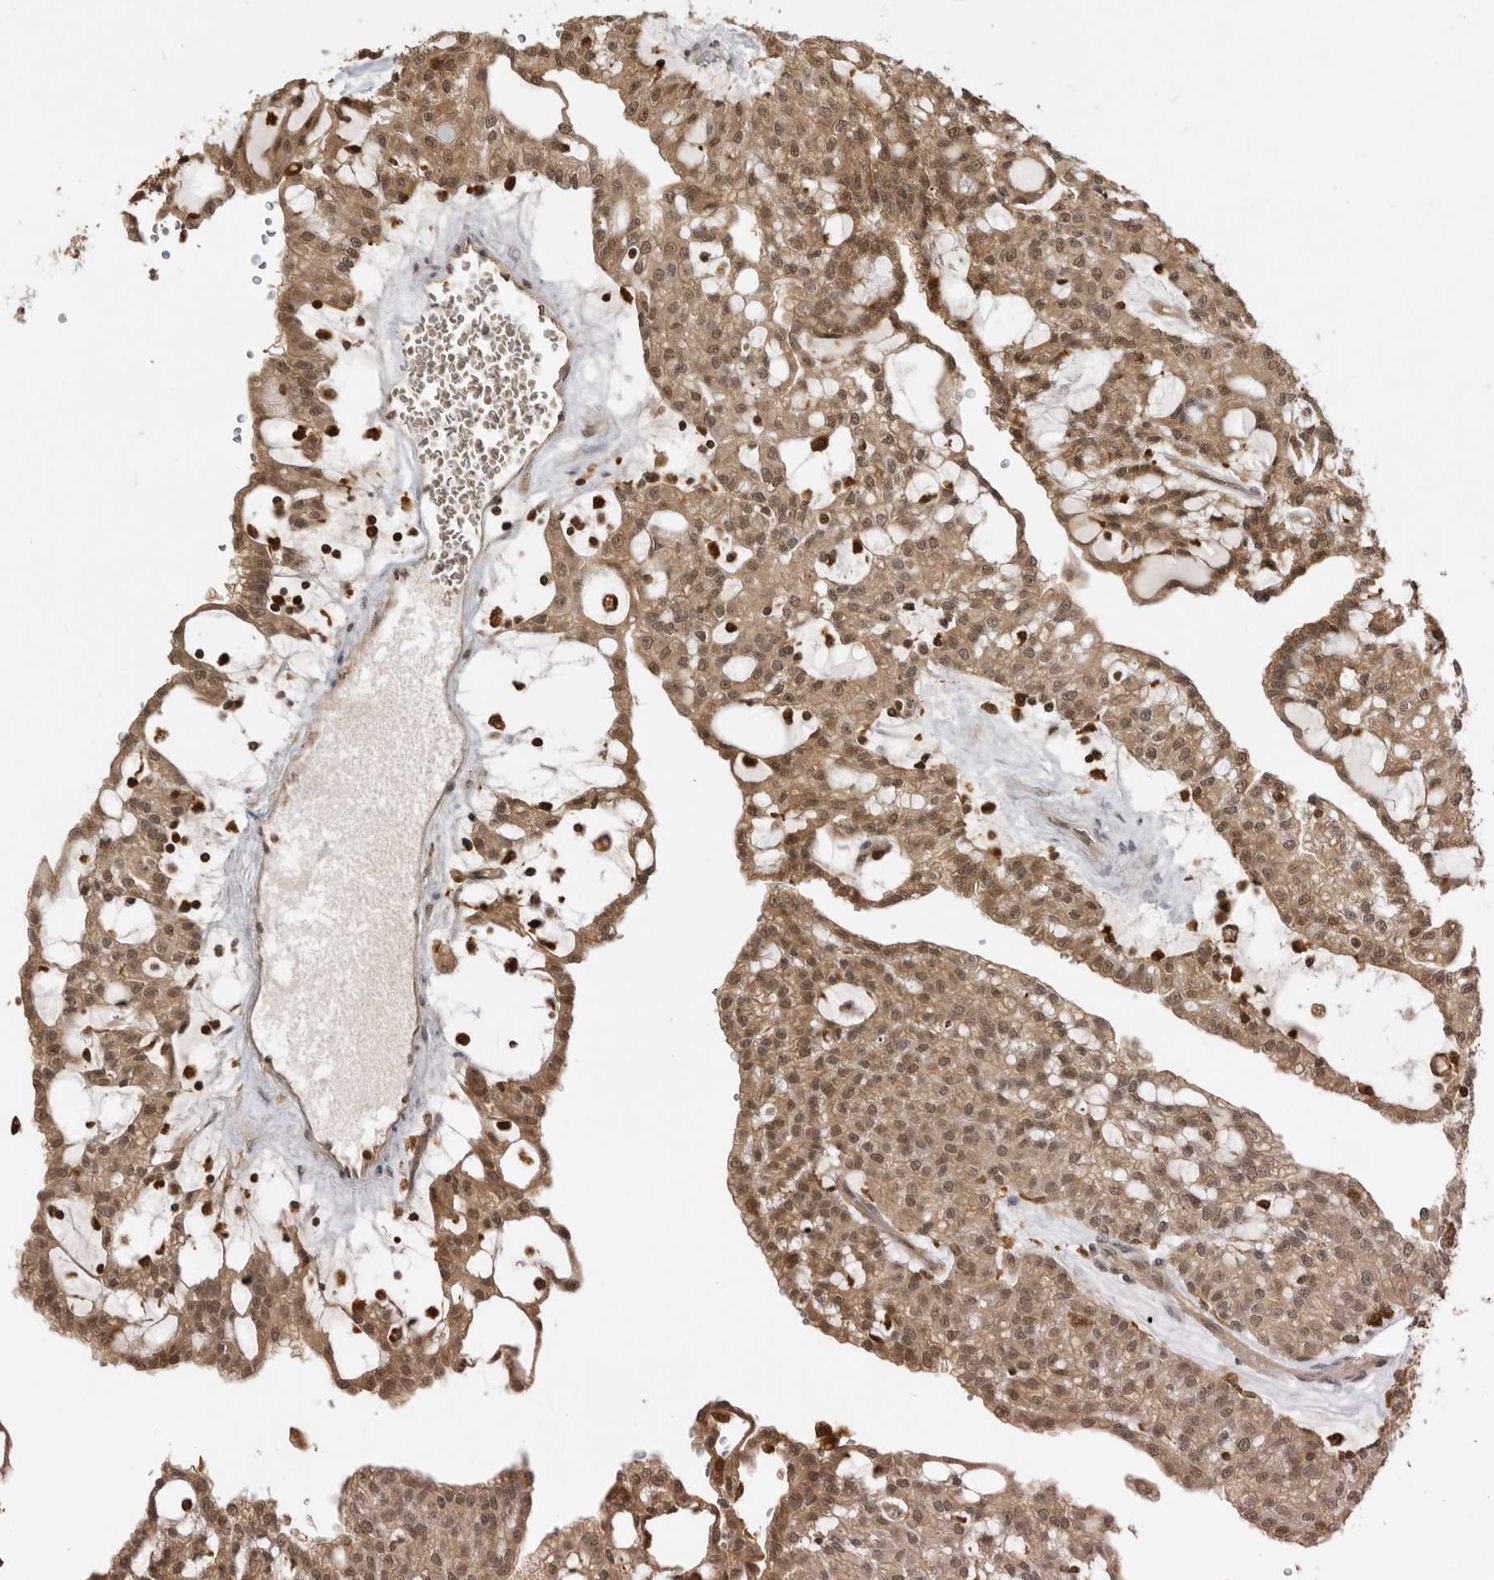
{"staining": {"intensity": "moderate", "quantity": ">75%", "location": "cytoplasmic/membranous,nuclear"}, "tissue": "renal cancer", "cell_type": "Tumor cells", "image_type": "cancer", "snomed": [{"axis": "morphology", "description": "Adenocarcinoma, NOS"}, {"axis": "topography", "description": "Kidney"}], "caption": "A brown stain highlights moderate cytoplasmic/membranous and nuclear staining of a protein in human renal cancer (adenocarcinoma) tumor cells.", "gene": "ADPRS", "patient": {"sex": "male", "age": 63}}